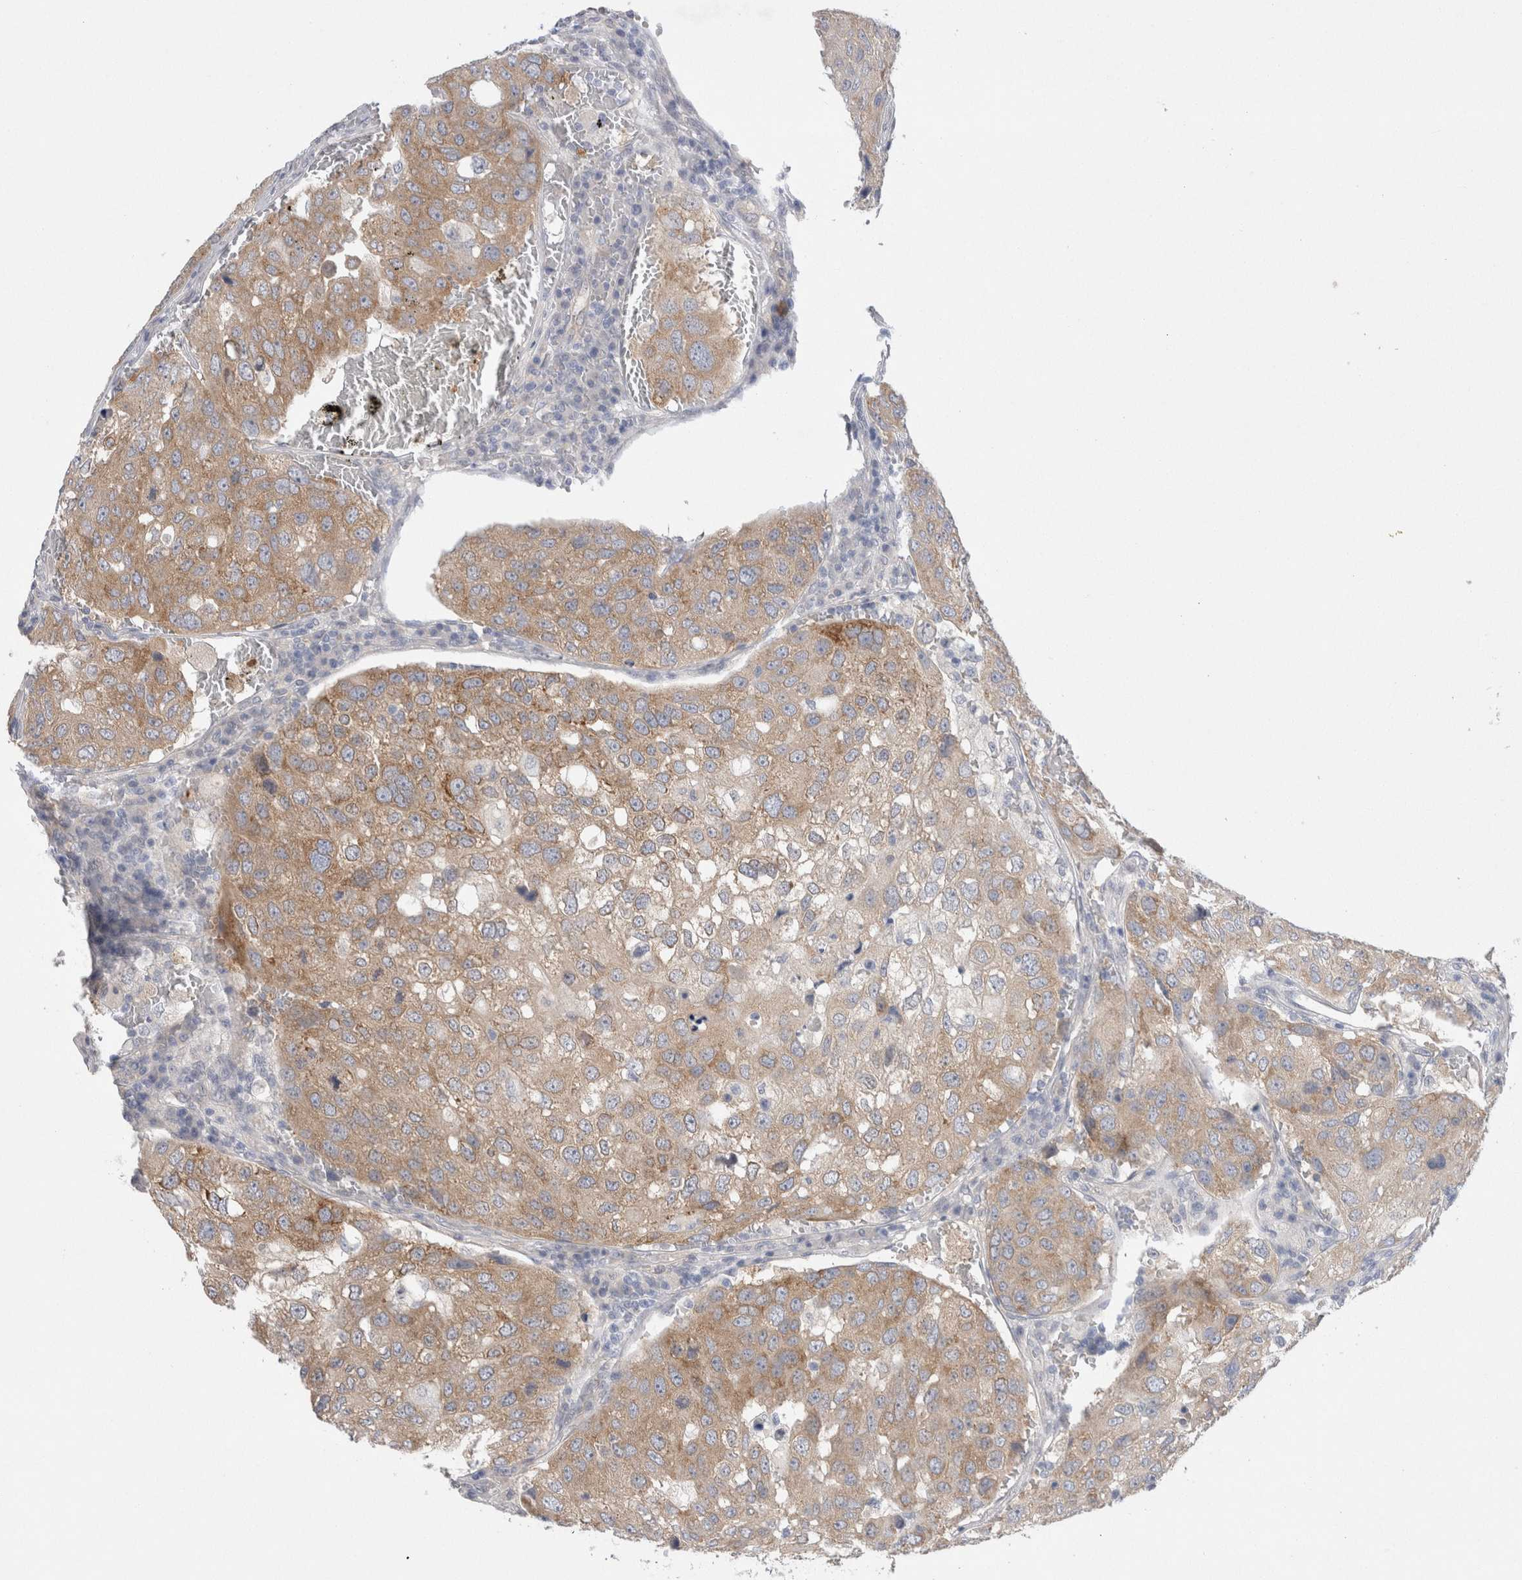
{"staining": {"intensity": "weak", "quantity": ">75%", "location": "cytoplasmic/membranous"}, "tissue": "urothelial cancer", "cell_type": "Tumor cells", "image_type": "cancer", "snomed": [{"axis": "morphology", "description": "Urothelial carcinoma, High grade"}, {"axis": "topography", "description": "Lymph node"}, {"axis": "topography", "description": "Urinary bladder"}], "caption": "Protein staining of urothelial carcinoma (high-grade) tissue shows weak cytoplasmic/membranous expression in approximately >75% of tumor cells.", "gene": "WIPF2", "patient": {"sex": "male", "age": 51}}